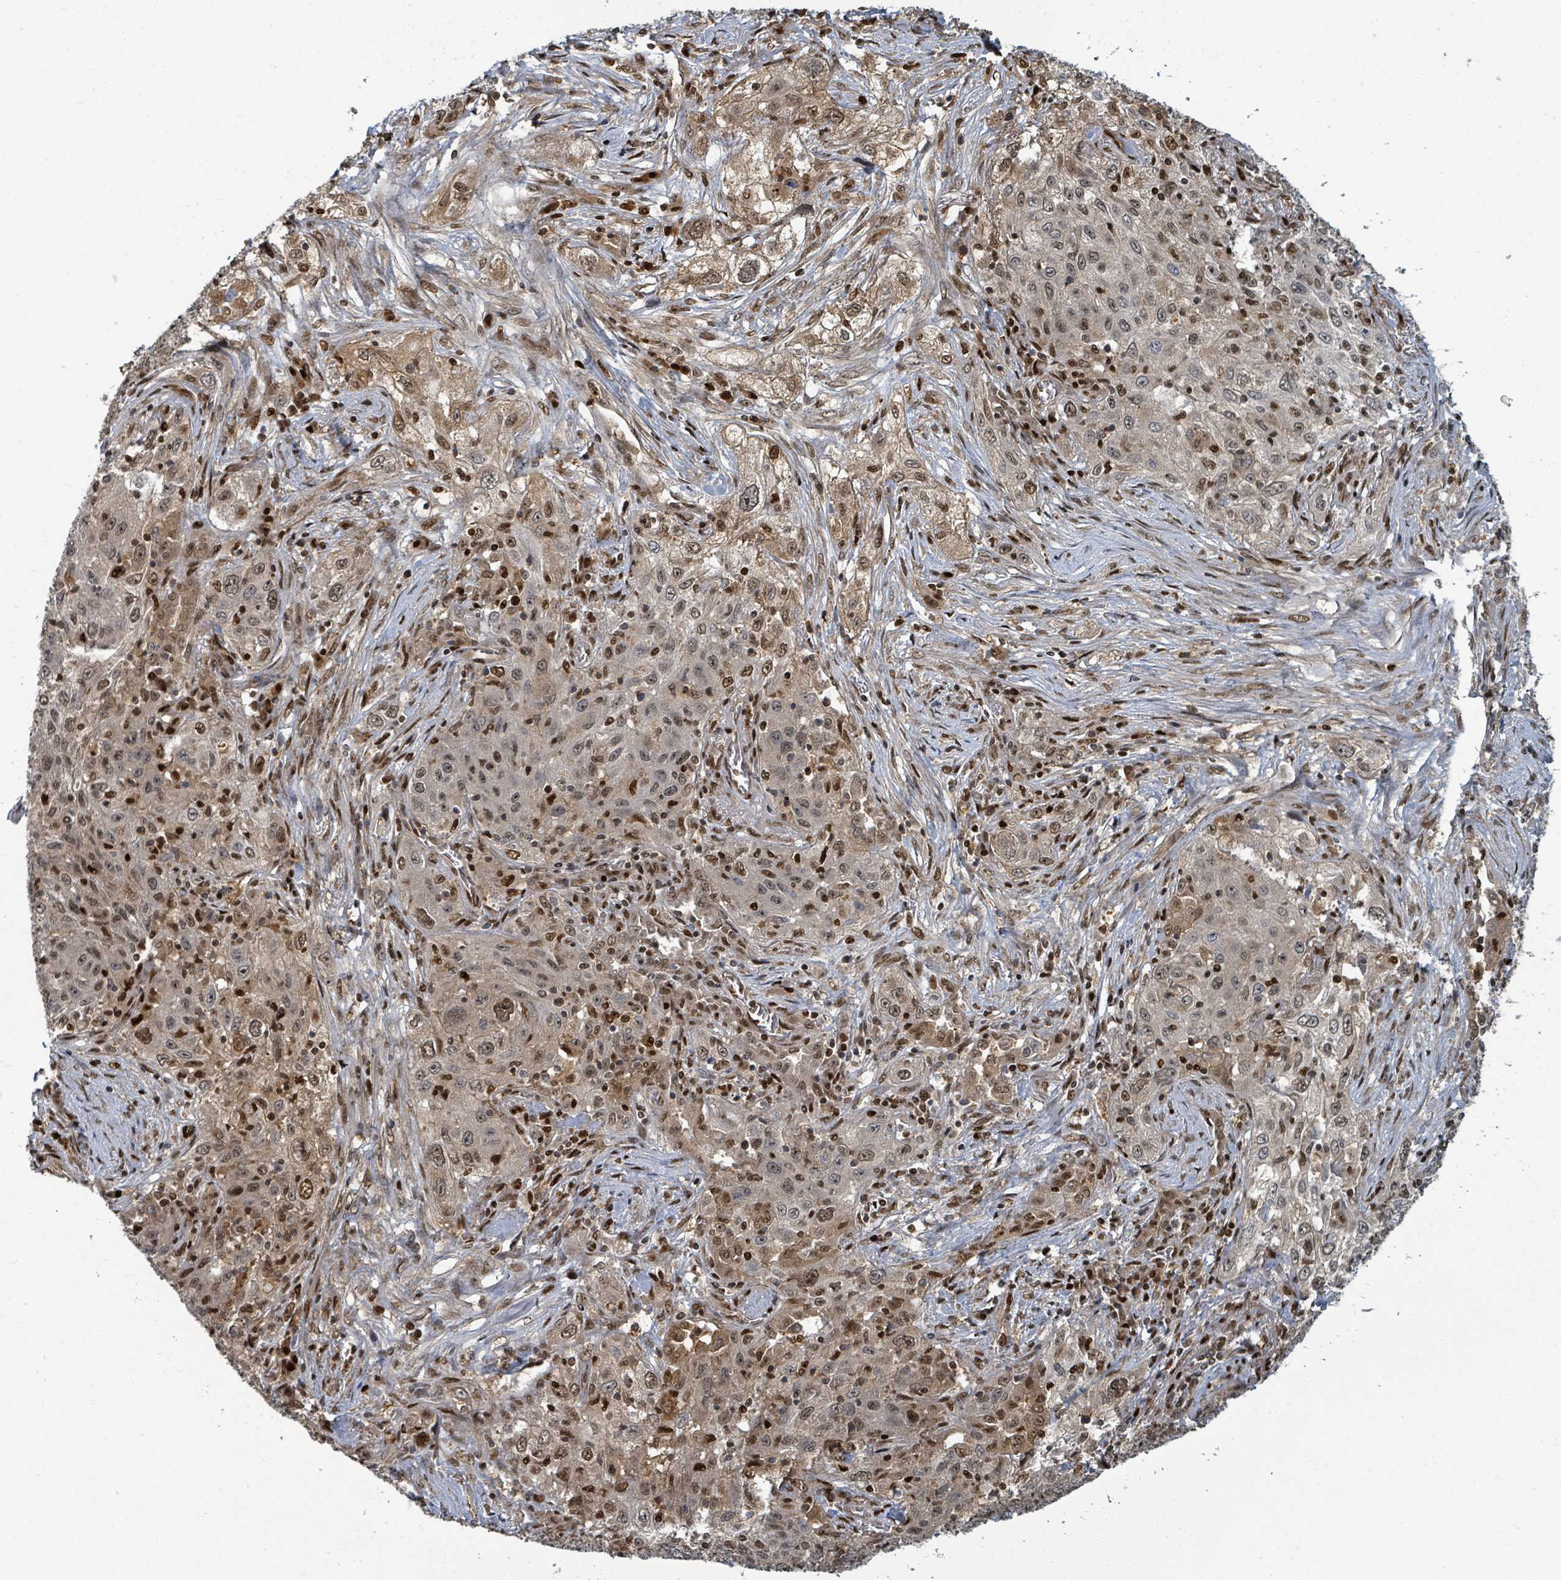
{"staining": {"intensity": "moderate", "quantity": "25%-75%", "location": "cytoplasmic/membranous,nuclear"}, "tissue": "lung cancer", "cell_type": "Tumor cells", "image_type": "cancer", "snomed": [{"axis": "morphology", "description": "Squamous cell carcinoma, NOS"}, {"axis": "topography", "description": "Lung"}], "caption": "A brown stain highlights moderate cytoplasmic/membranous and nuclear expression of a protein in squamous cell carcinoma (lung) tumor cells.", "gene": "TRDMT1", "patient": {"sex": "female", "age": 69}}